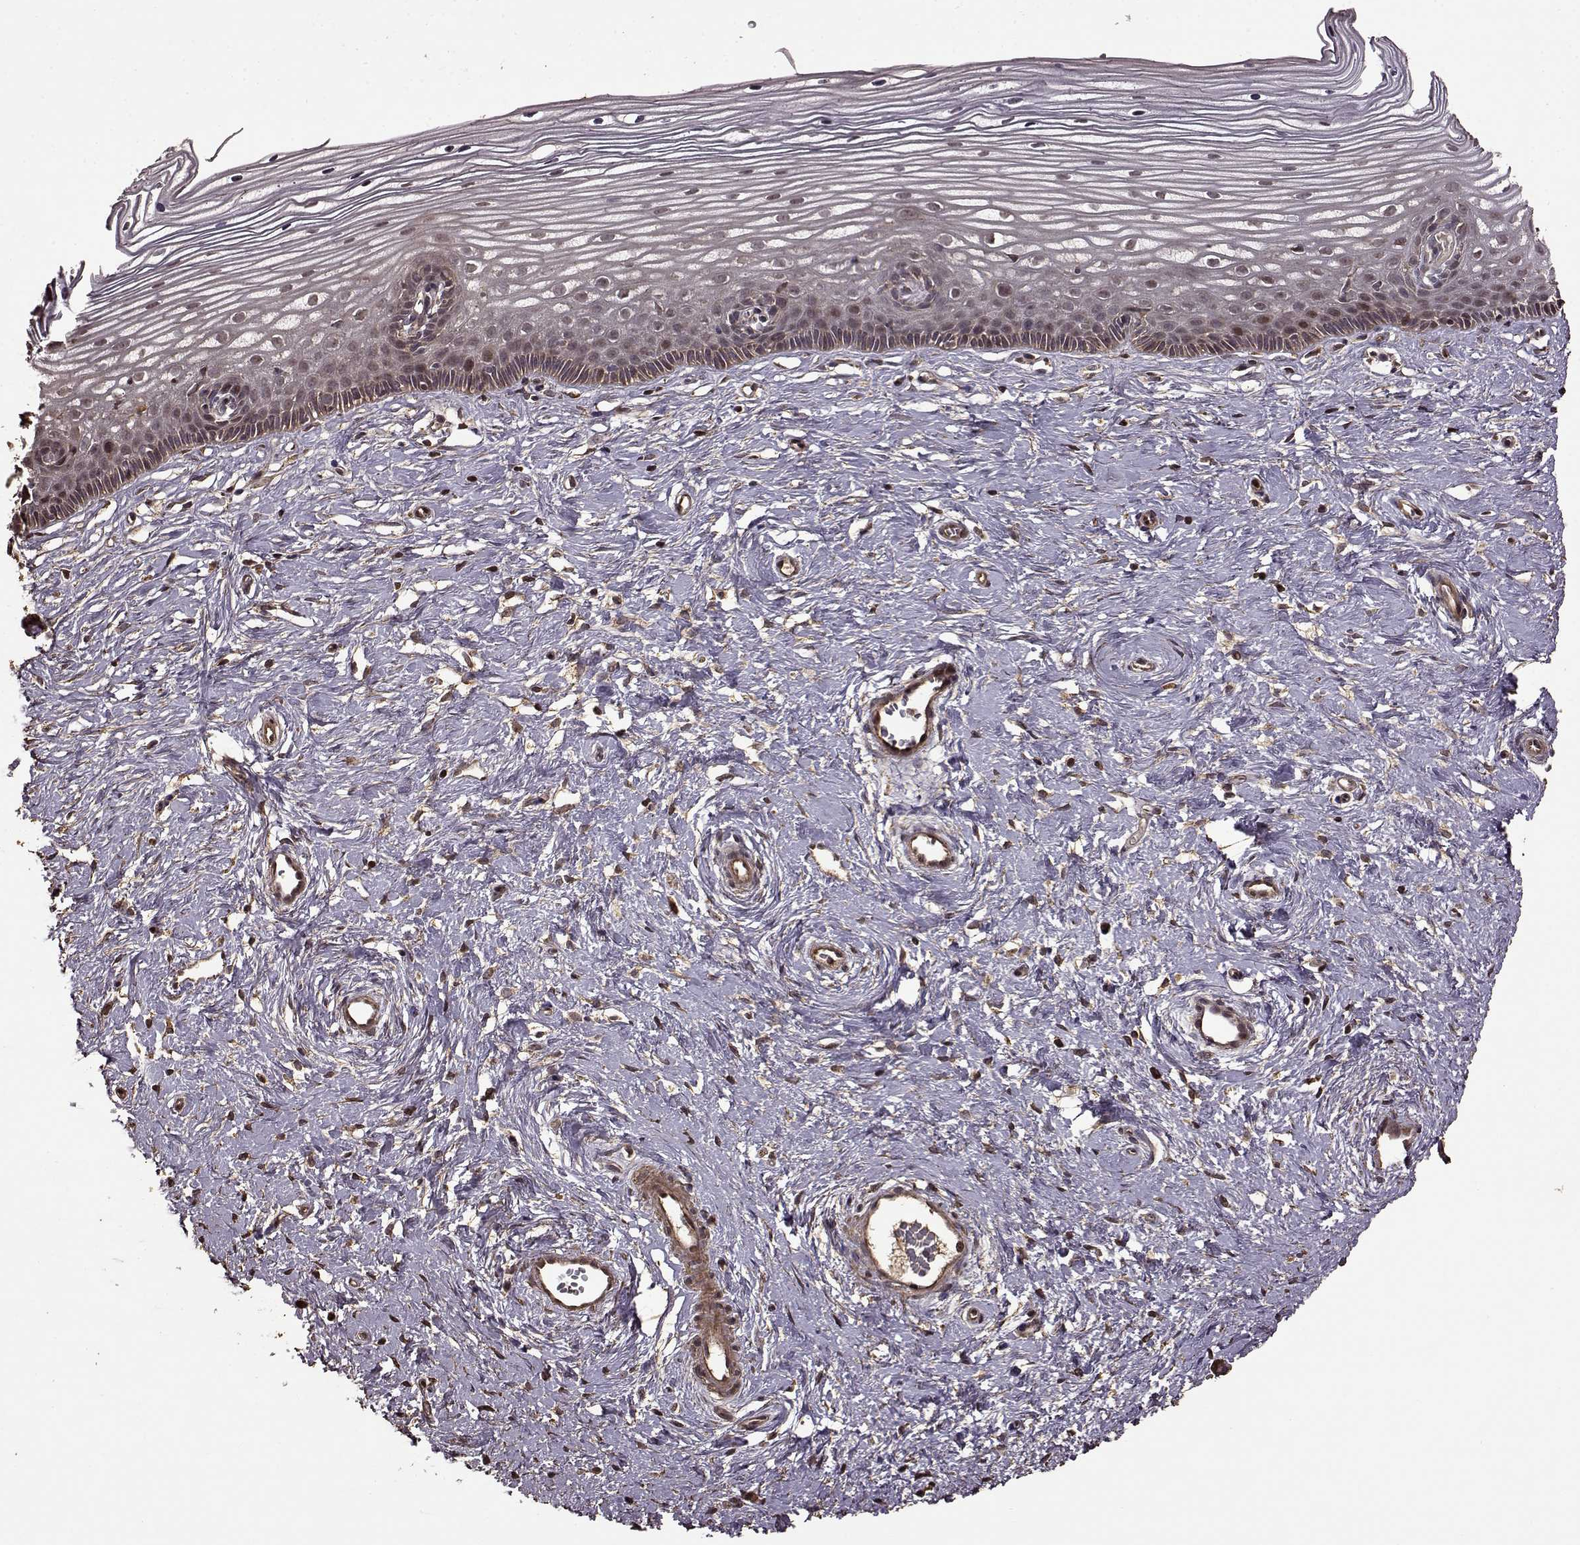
{"staining": {"intensity": "negative", "quantity": "none", "location": "none"}, "tissue": "cervix", "cell_type": "Glandular cells", "image_type": "normal", "snomed": [{"axis": "morphology", "description": "Normal tissue, NOS"}, {"axis": "topography", "description": "Cervix"}], "caption": "This is a micrograph of IHC staining of benign cervix, which shows no staining in glandular cells. Brightfield microscopy of immunohistochemistry (IHC) stained with DAB (brown) and hematoxylin (blue), captured at high magnification.", "gene": "FBXW11", "patient": {"sex": "female", "age": 40}}